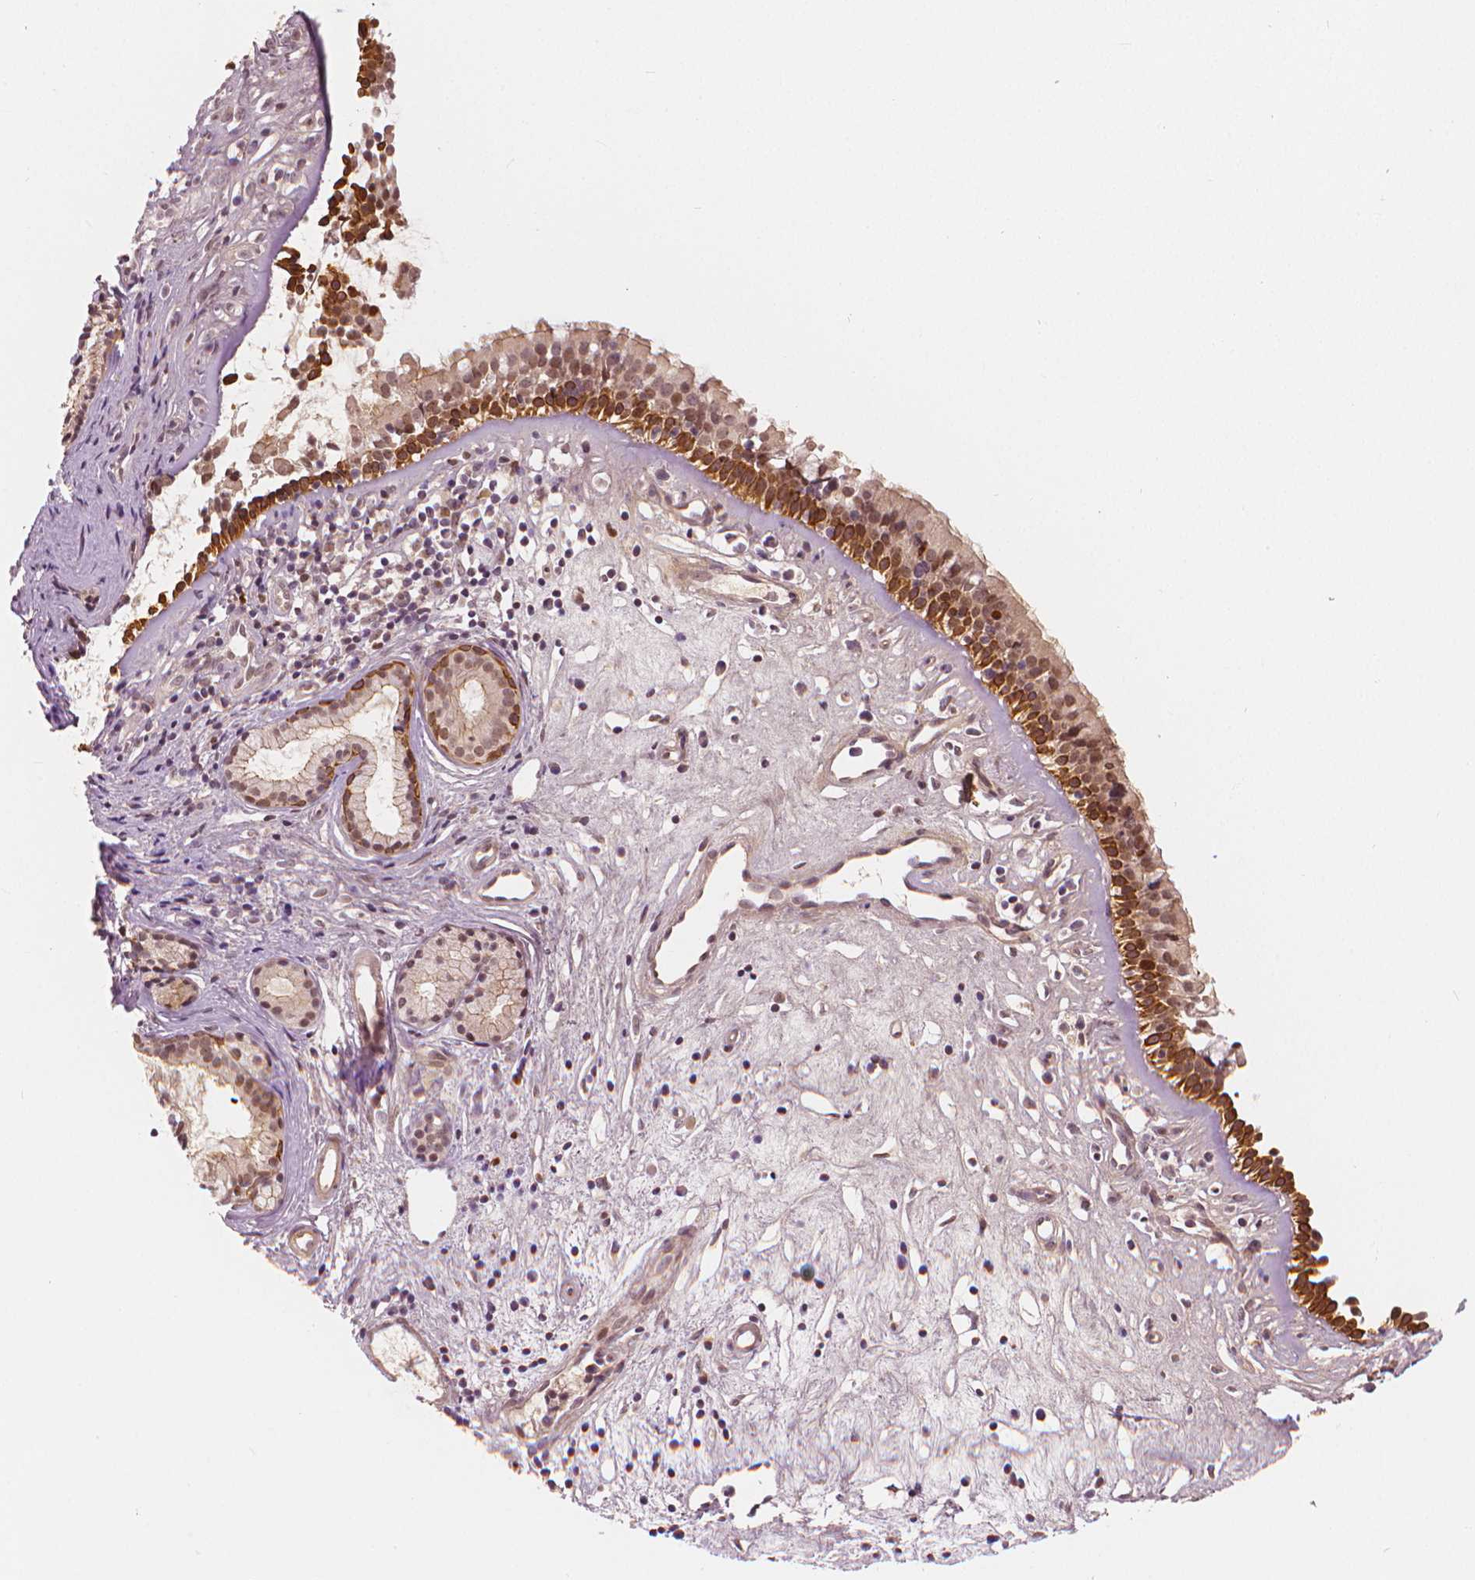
{"staining": {"intensity": "moderate", "quantity": ">75%", "location": "nuclear"}, "tissue": "nasopharynx", "cell_type": "Respiratory epithelial cells", "image_type": "normal", "snomed": [{"axis": "morphology", "description": "Normal tissue, NOS"}, {"axis": "topography", "description": "Nasopharynx"}], "caption": "Protein expression analysis of benign nasopharynx reveals moderate nuclear staining in approximately >75% of respiratory epithelial cells.", "gene": "NSD2", "patient": {"sex": "female", "age": 52}}